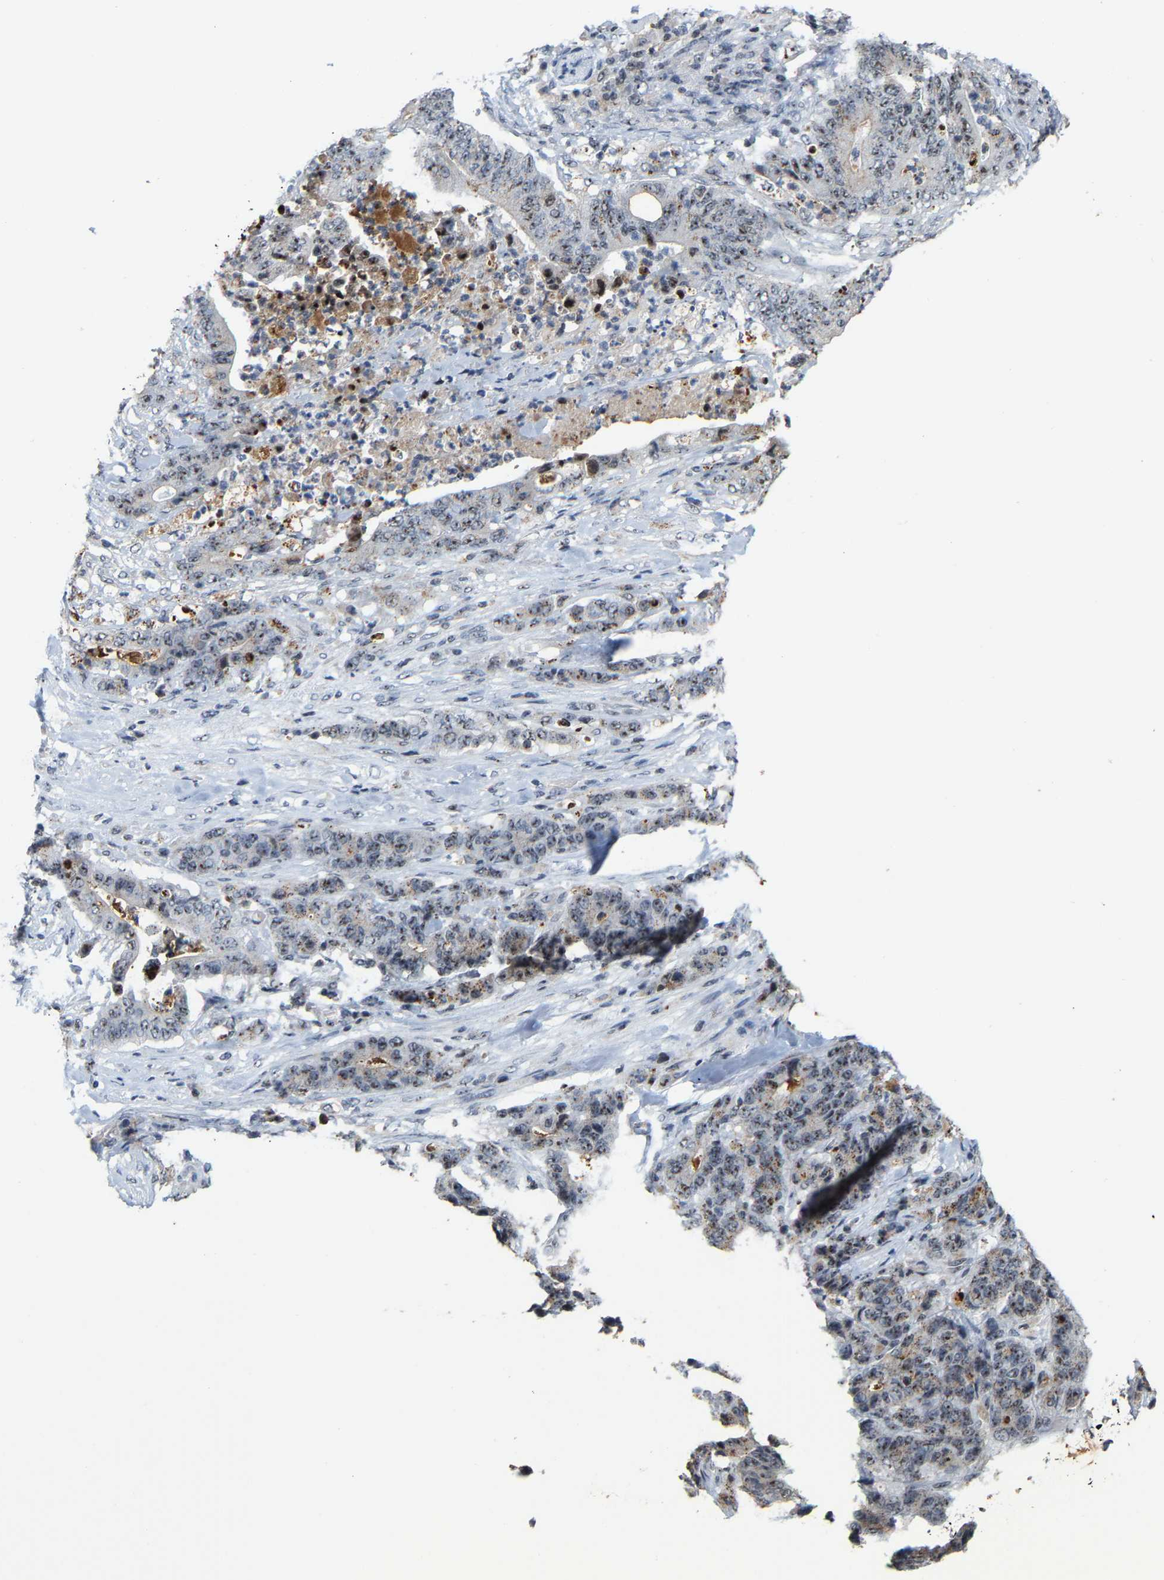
{"staining": {"intensity": "moderate", "quantity": ">75%", "location": "nuclear"}, "tissue": "stomach cancer", "cell_type": "Tumor cells", "image_type": "cancer", "snomed": [{"axis": "morphology", "description": "Adenocarcinoma, NOS"}, {"axis": "topography", "description": "Stomach"}], "caption": "Protein staining shows moderate nuclear expression in approximately >75% of tumor cells in stomach cancer (adenocarcinoma). (Brightfield microscopy of DAB IHC at high magnification).", "gene": "NOP58", "patient": {"sex": "female", "age": 73}}